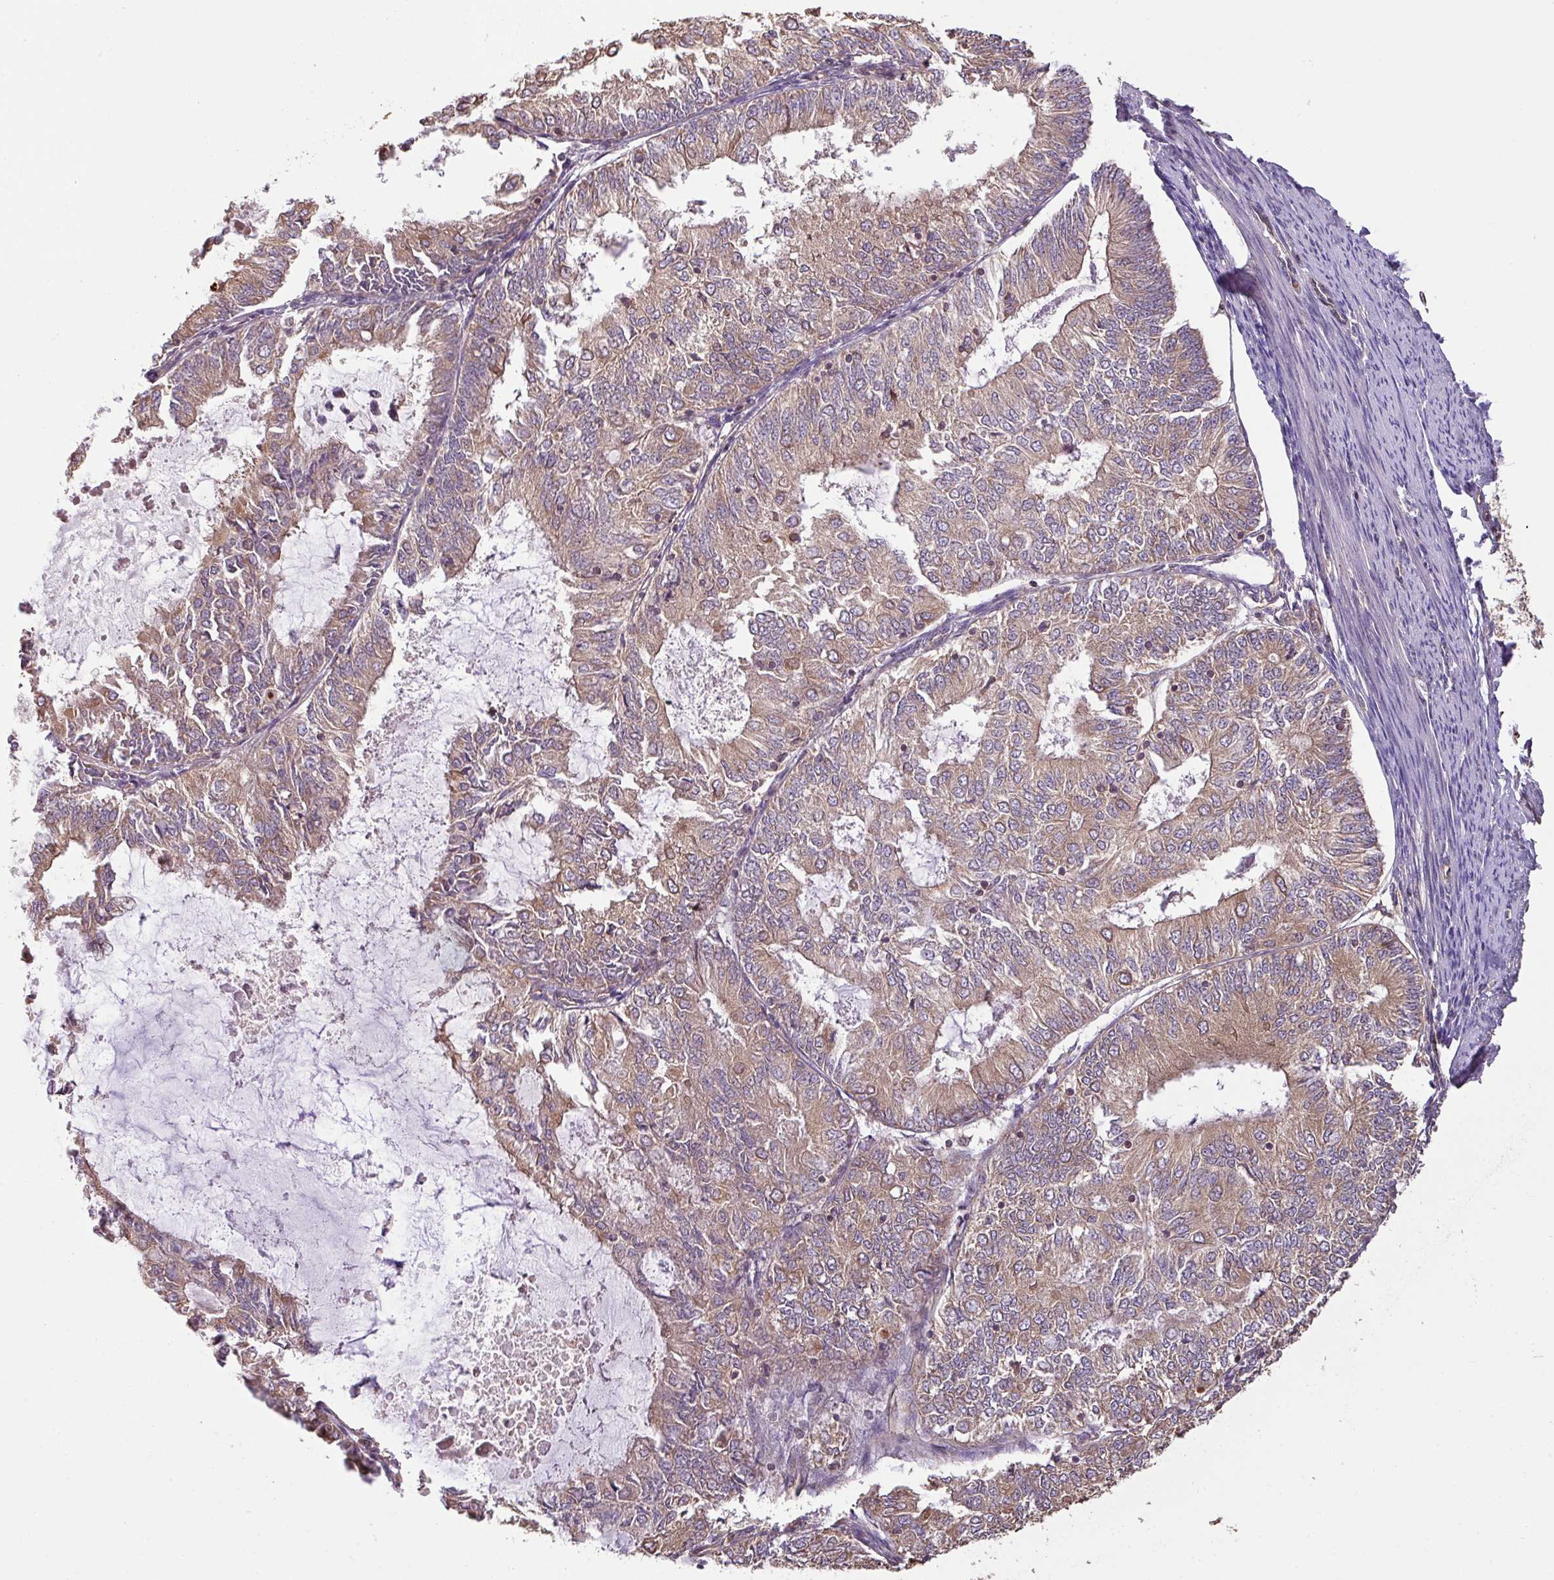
{"staining": {"intensity": "moderate", "quantity": ">75%", "location": "cytoplasmic/membranous"}, "tissue": "endometrial cancer", "cell_type": "Tumor cells", "image_type": "cancer", "snomed": [{"axis": "morphology", "description": "Adenocarcinoma, NOS"}, {"axis": "topography", "description": "Endometrium"}], "caption": "Moderate cytoplasmic/membranous staining for a protein is appreciated in approximately >75% of tumor cells of endometrial cancer (adenocarcinoma) using immunohistochemistry.", "gene": "VENTX", "patient": {"sex": "female", "age": 57}}